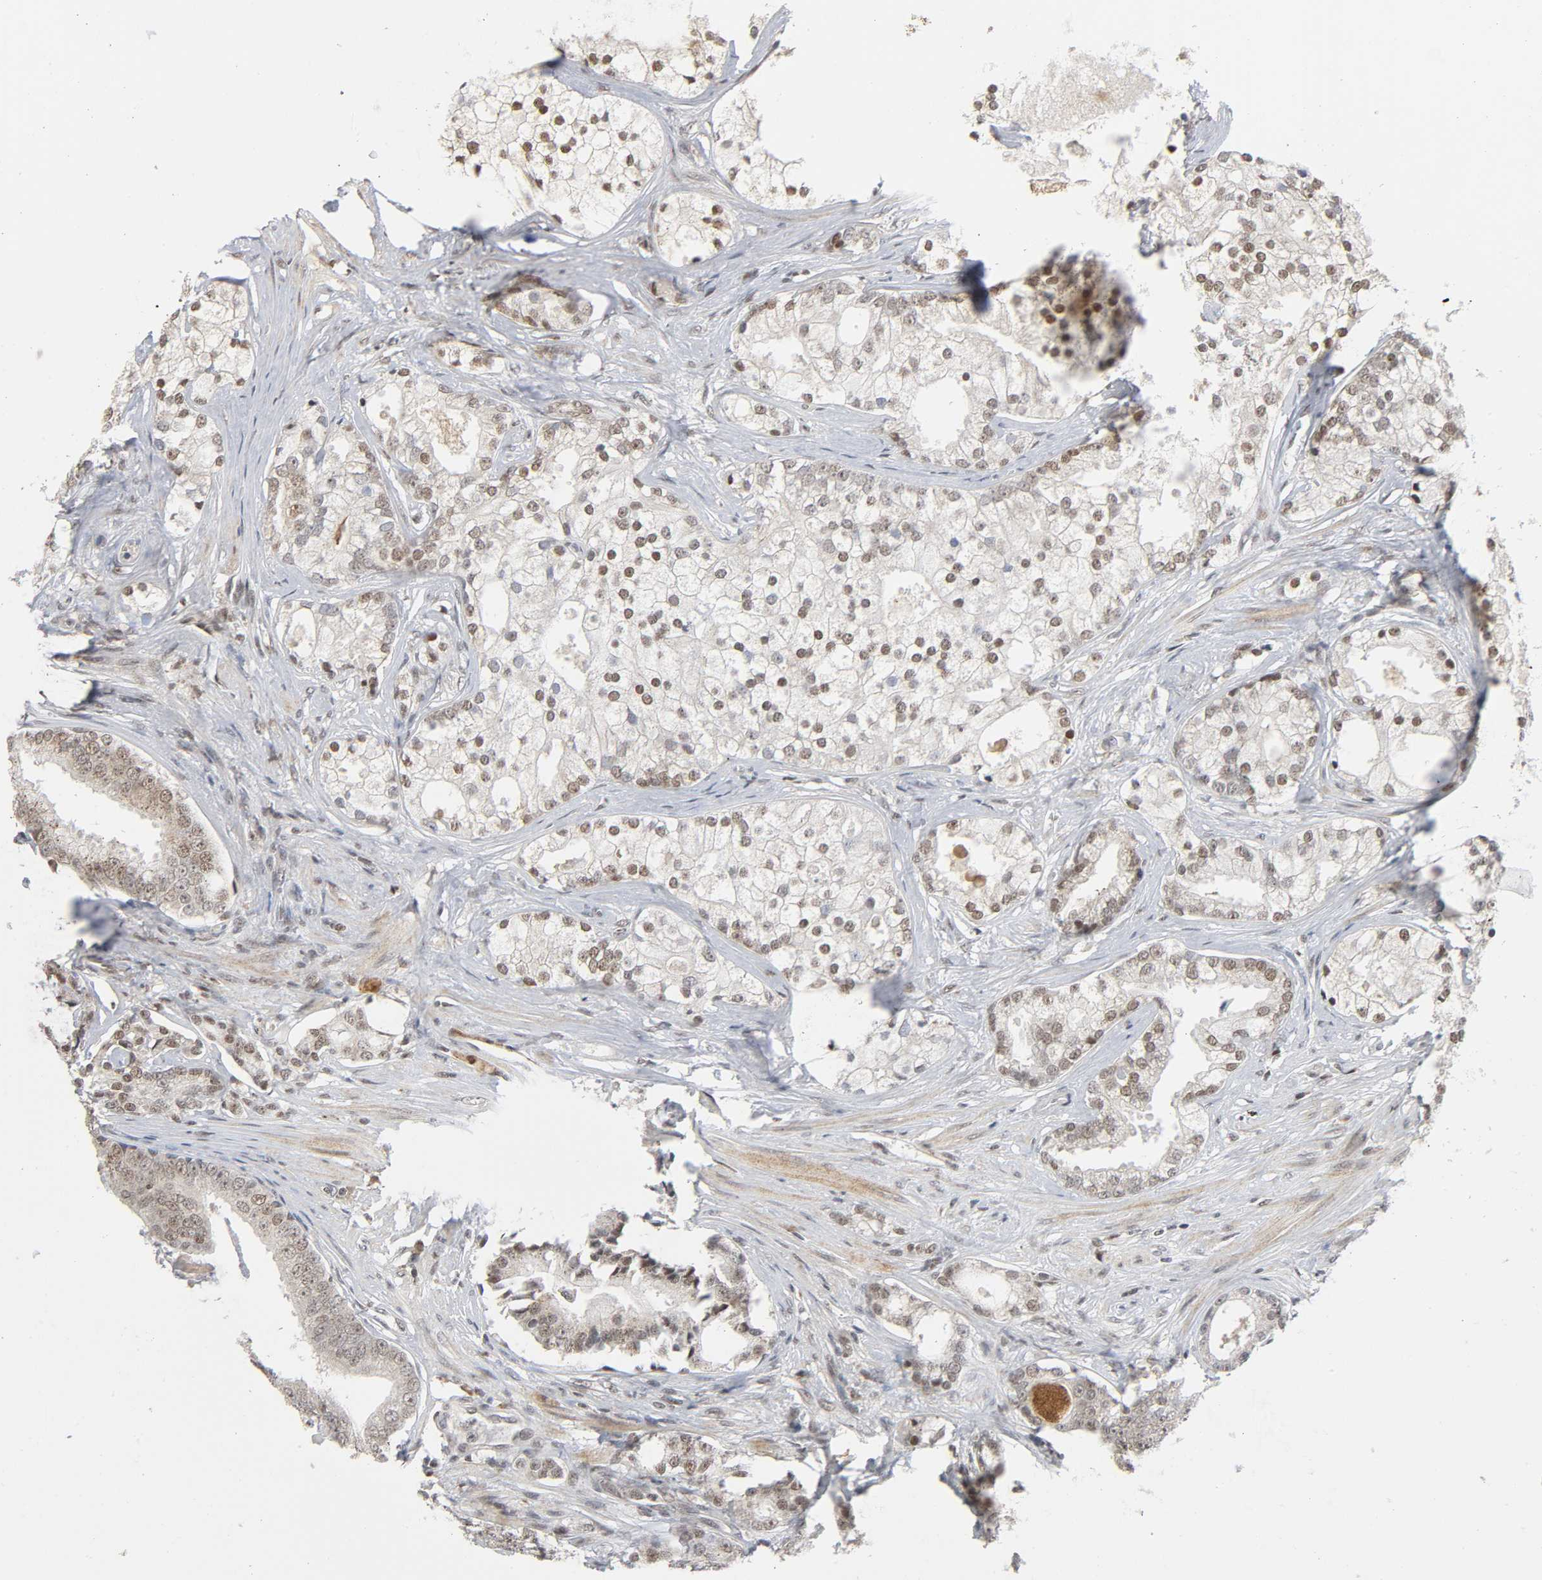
{"staining": {"intensity": "weak", "quantity": ">75%", "location": "nuclear"}, "tissue": "prostate cancer", "cell_type": "Tumor cells", "image_type": "cancer", "snomed": [{"axis": "morphology", "description": "Adenocarcinoma, Low grade"}, {"axis": "topography", "description": "Prostate"}], "caption": "This is a micrograph of immunohistochemistry staining of adenocarcinoma (low-grade) (prostate), which shows weak staining in the nuclear of tumor cells.", "gene": "KAT2B", "patient": {"sex": "male", "age": 58}}